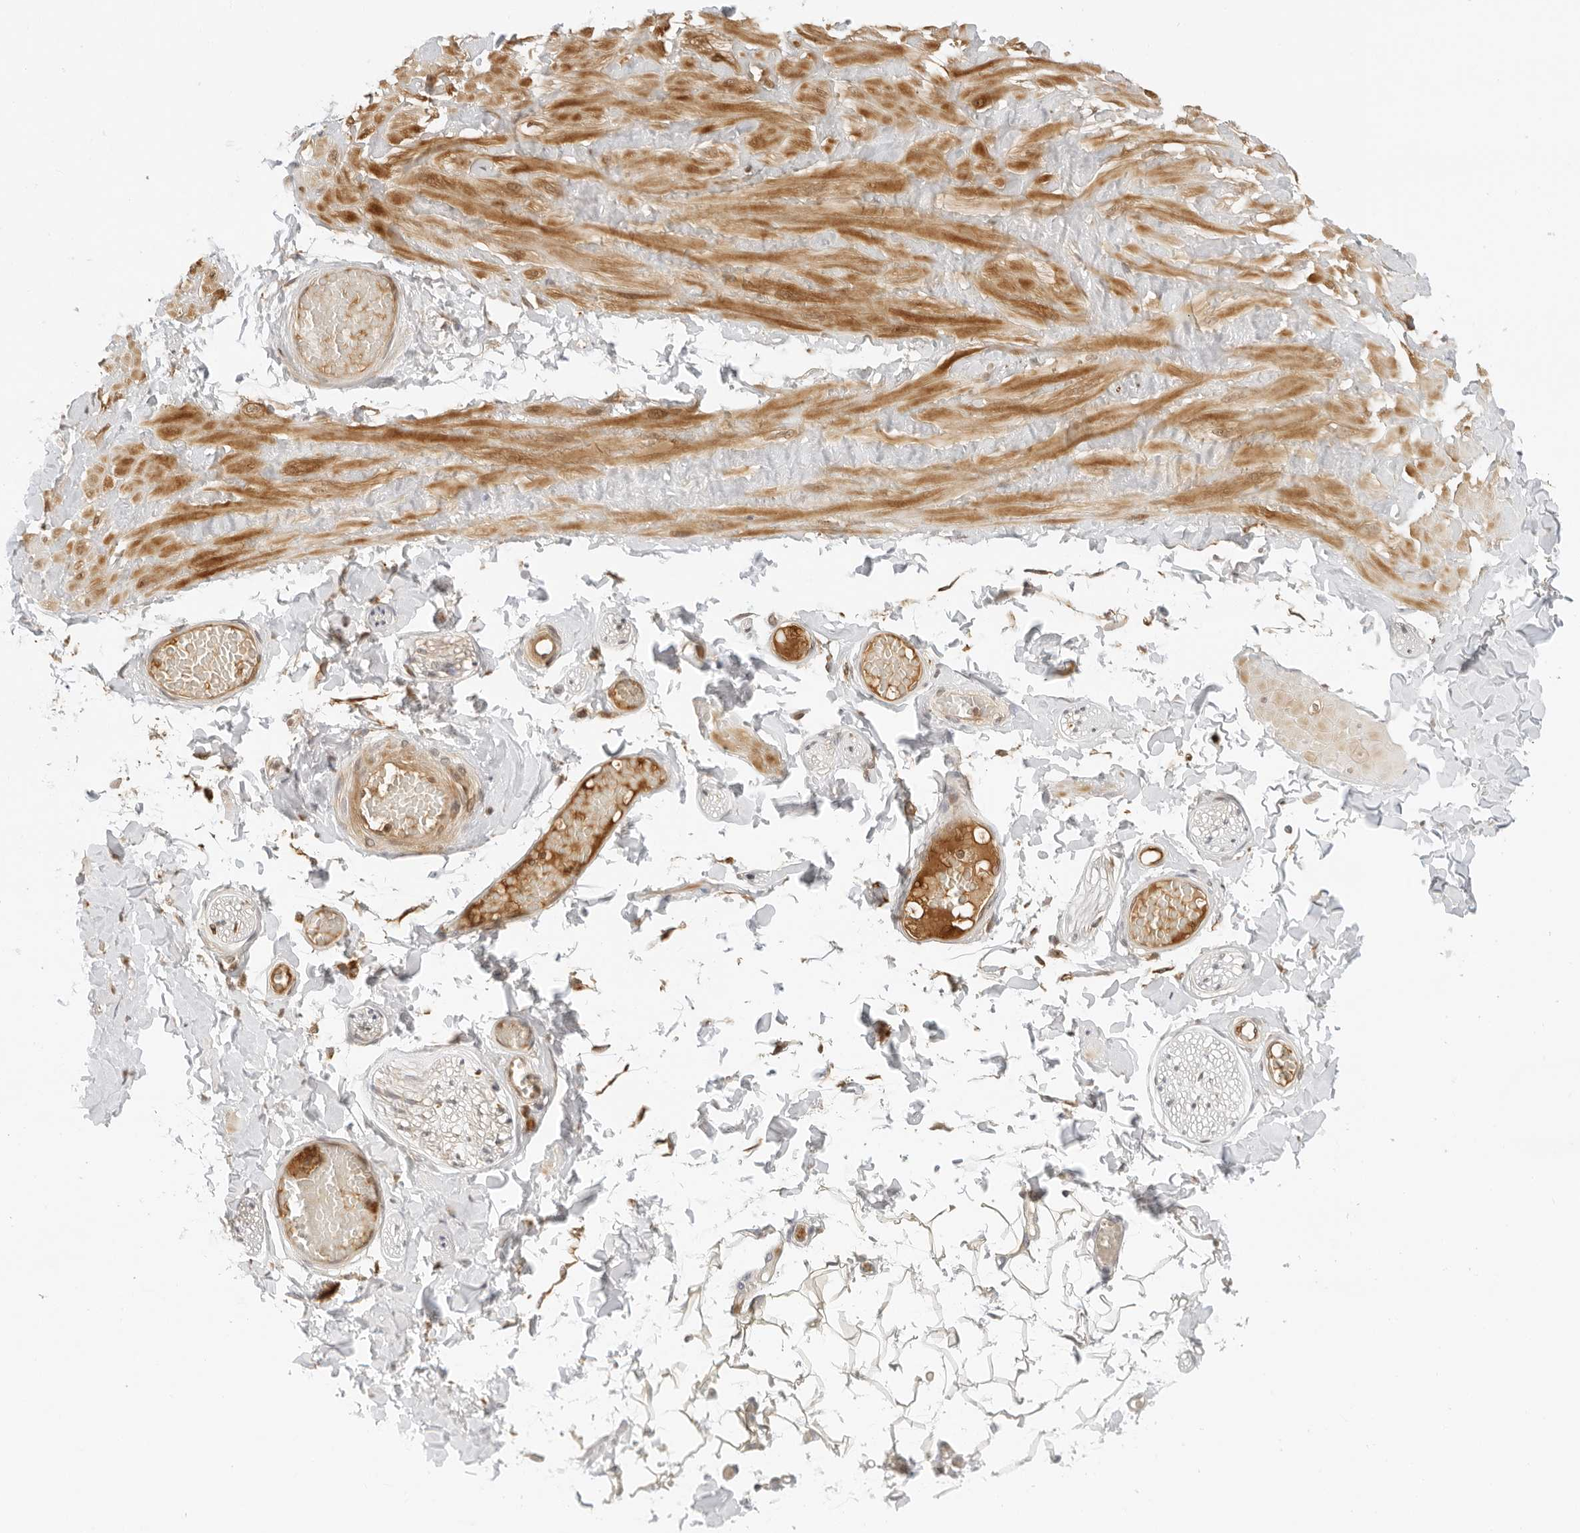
{"staining": {"intensity": "weak", "quantity": ">75%", "location": "cytoplasmic/membranous"}, "tissue": "adipose tissue", "cell_type": "Adipocytes", "image_type": "normal", "snomed": [{"axis": "morphology", "description": "Normal tissue, NOS"}, {"axis": "topography", "description": "Adipose tissue"}, {"axis": "topography", "description": "Vascular tissue"}, {"axis": "topography", "description": "Peripheral nerve tissue"}], "caption": "IHC of benign human adipose tissue displays low levels of weak cytoplasmic/membranous positivity in about >75% of adipocytes. (brown staining indicates protein expression, while blue staining denotes nuclei).", "gene": "RC3H1", "patient": {"sex": "male", "age": 25}}